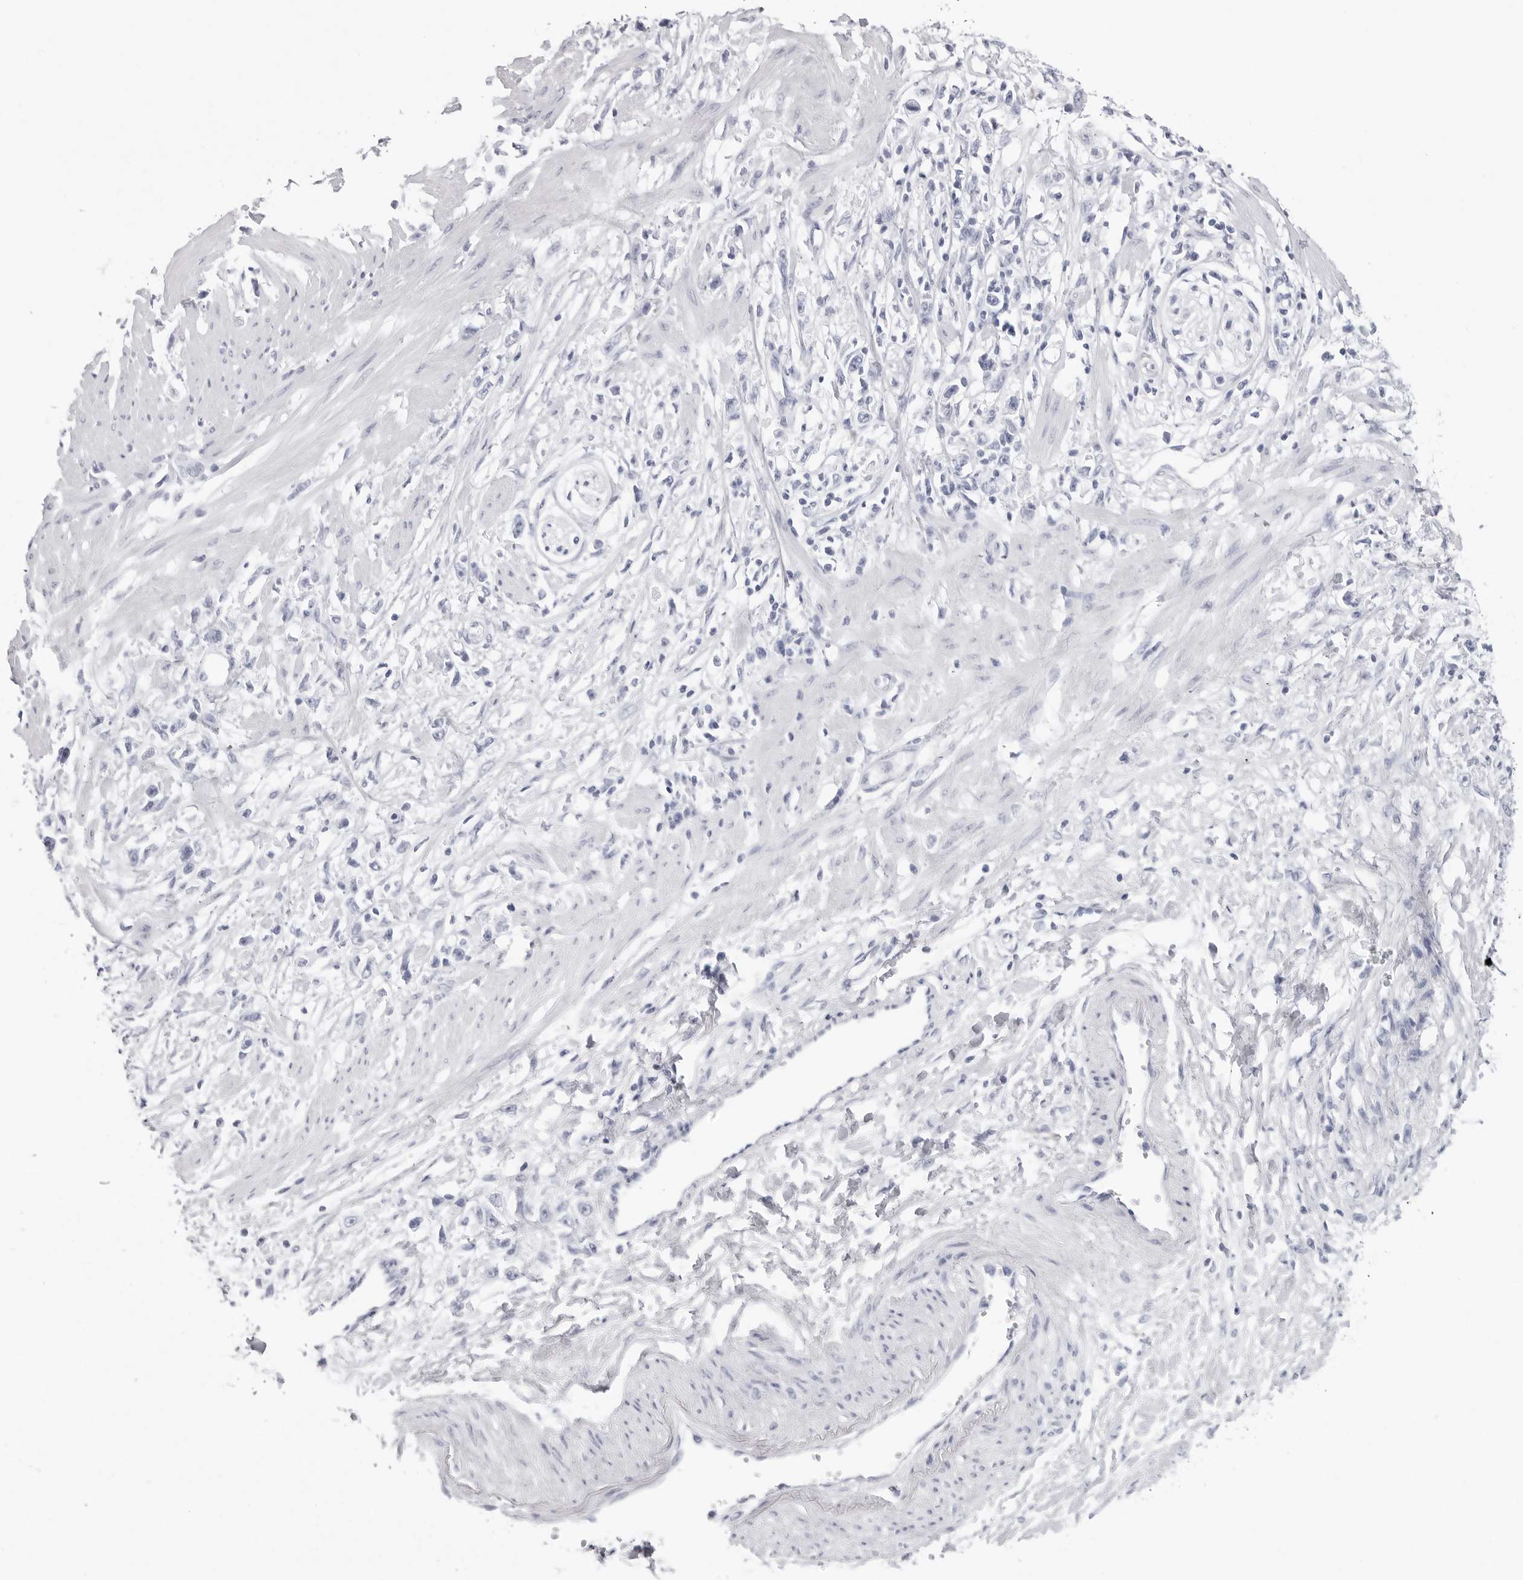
{"staining": {"intensity": "negative", "quantity": "none", "location": "none"}, "tissue": "stomach cancer", "cell_type": "Tumor cells", "image_type": "cancer", "snomed": [{"axis": "morphology", "description": "Adenocarcinoma, NOS"}, {"axis": "topography", "description": "Stomach"}], "caption": "The IHC image has no significant positivity in tumor cells of adenocarcinoma (stomach) tissue.", "gene": "CST2", "patient": {"sex": "female", "age": 59}}